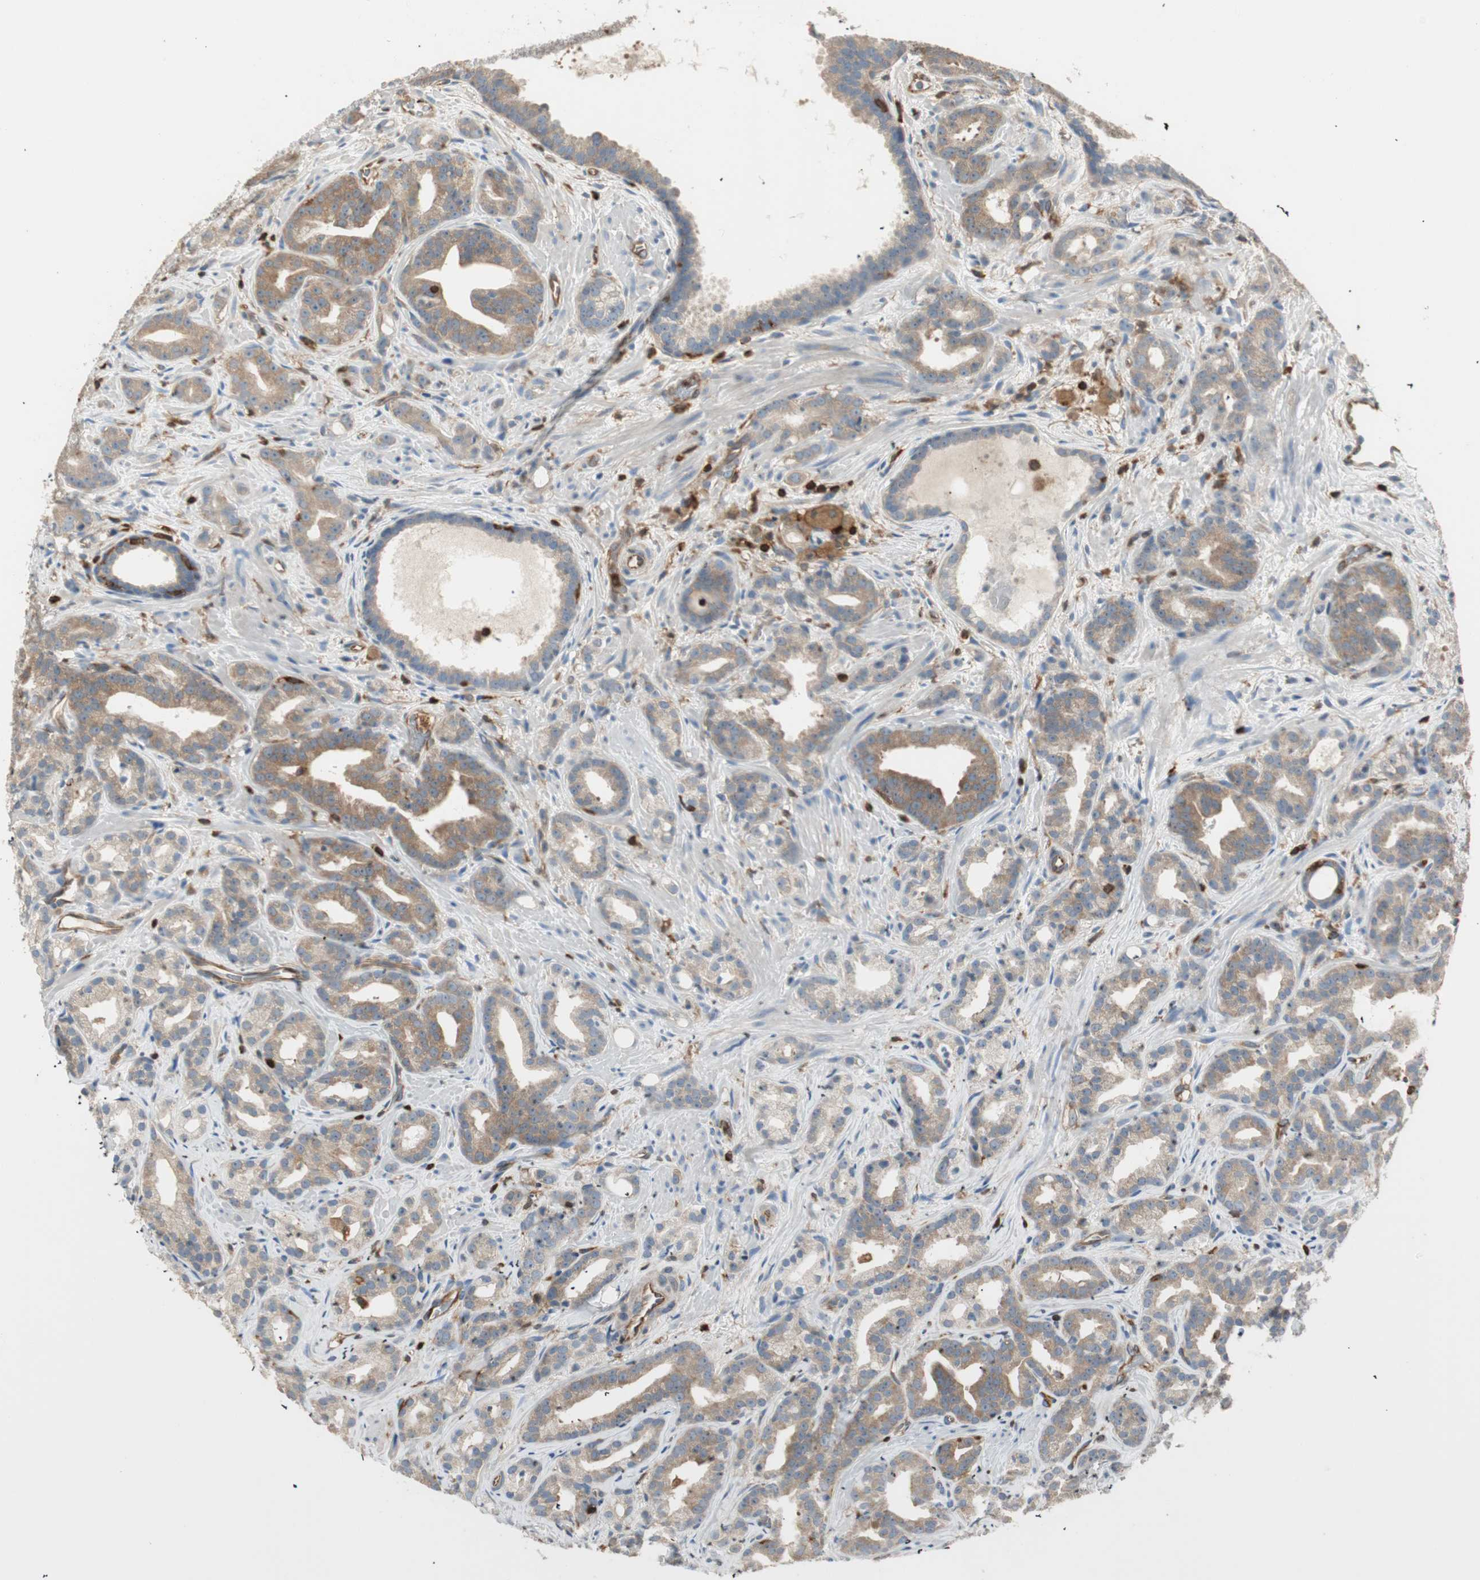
{"staining": {"intensity": "moderate", "quantity": ">75%", "location": "cytoplasmic/membranous"}, "tissue": "prostate cancer", "cell_type": "Tumor cells", "image_type": "cancer", "snomed": [{"axis": "morphology", "description": "Adenocarcinoma, Low grade"}, {"axis": "topography", "description": "Prostate"}], "caption": "Brown immunohistochemical staining in prostate cancer displays moderate cytoplasmic/membranous staining in approximately >75% of tumor cells.", "gene": "CRLF3", "patient": {"sex": "male", "age": 63}}